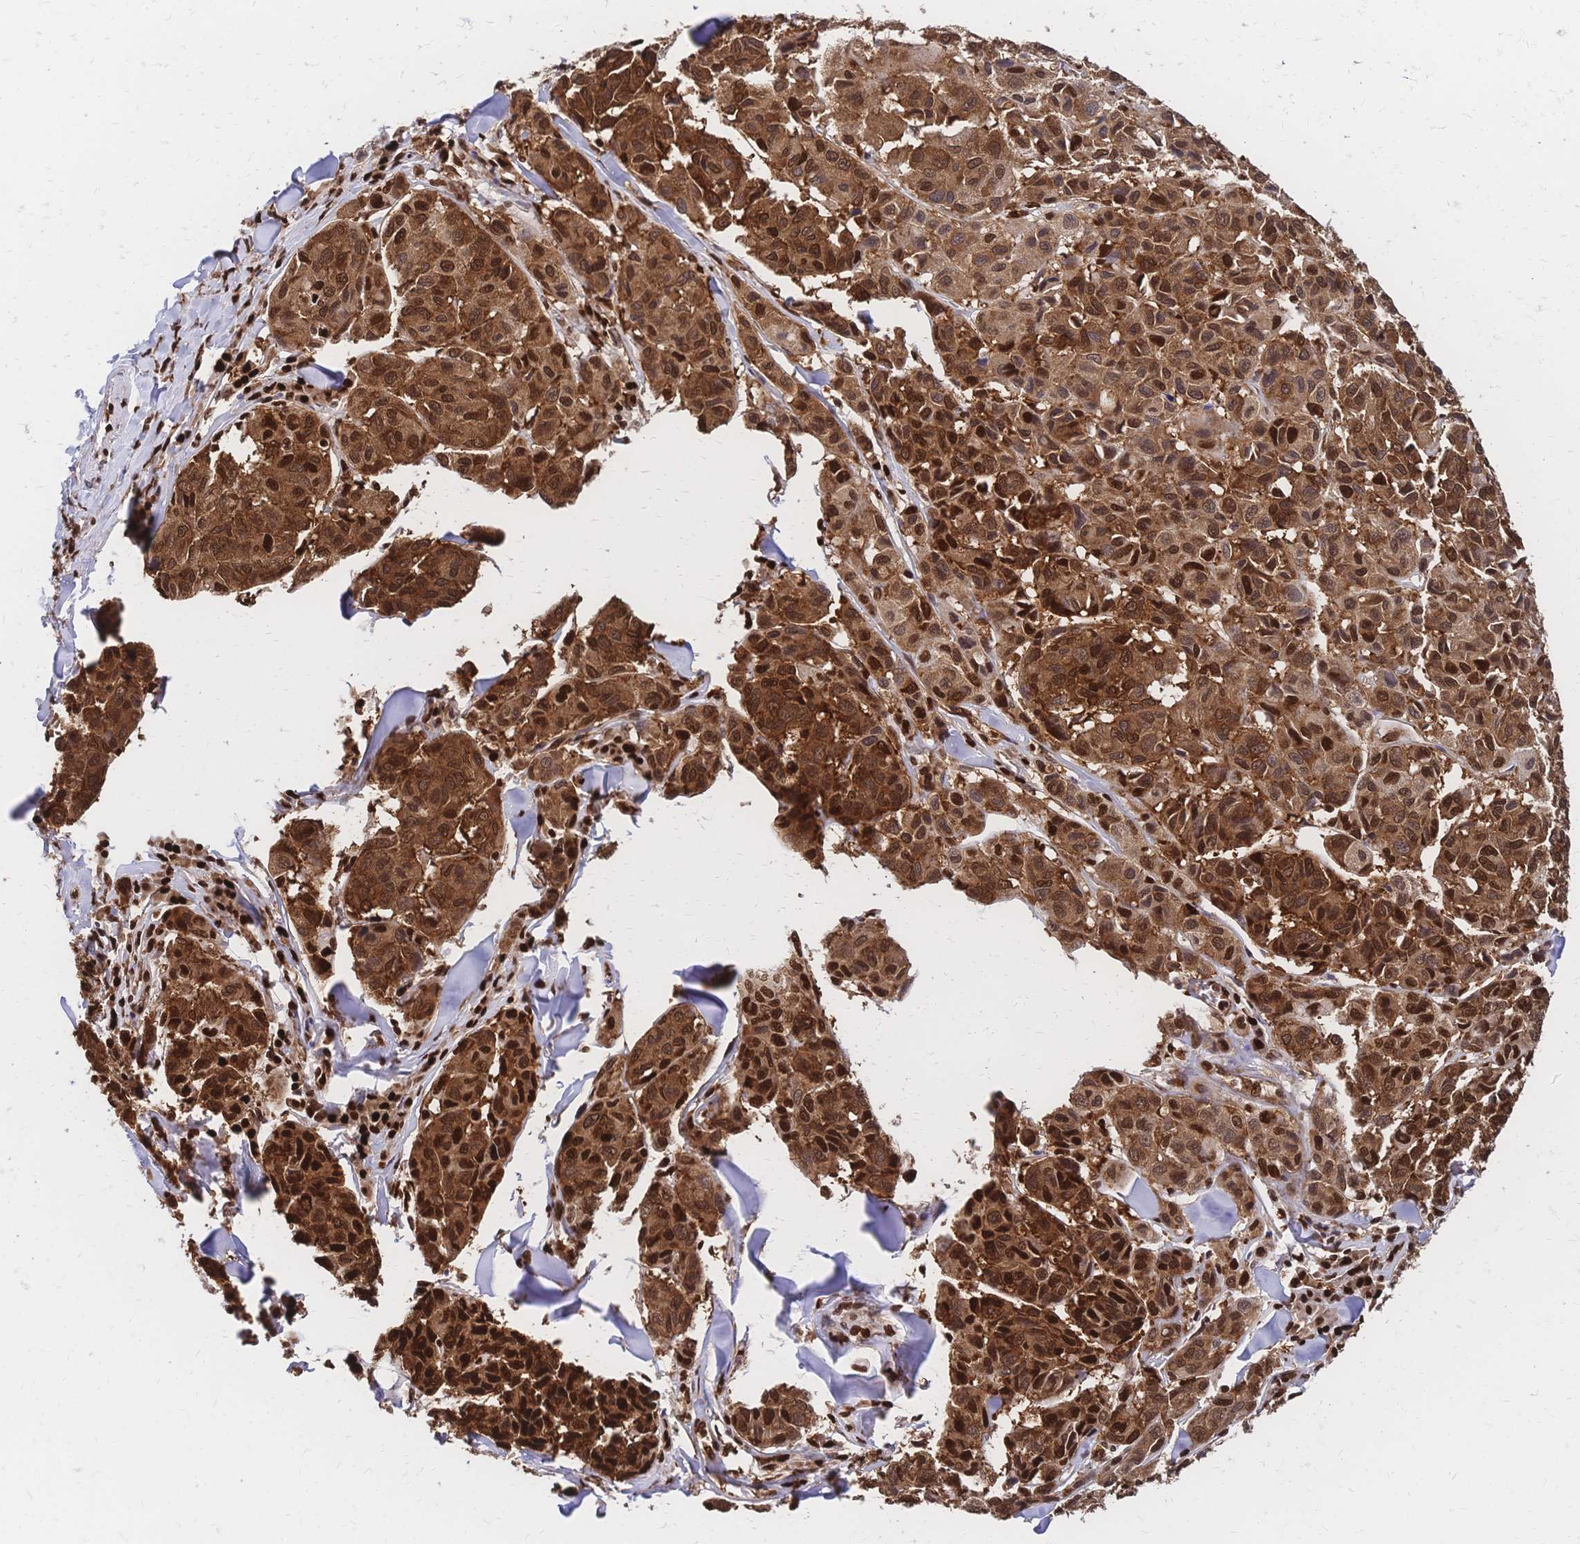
{"staining": {"intensity": "strong", "quantity": ">75%", "location": "cytoplasmic/membranous,nuclear"}, "tissue": "melanoma", "cell_type": "Tumor cells", "image_type": "cancer", "snomed": [{"axis": "morphology", "description": "Malignant melanoma, NOS"}, {"axis": "topography", "description": "Skin"}], "caption": "IHC (DAB) staining of human melanoma reveals strong cytoplasmic/membranous and nuclear protein expression in approximately >75% of tumor cells.", "gene": "HDGF", "patient": {"sex": "female", "age": 66}}